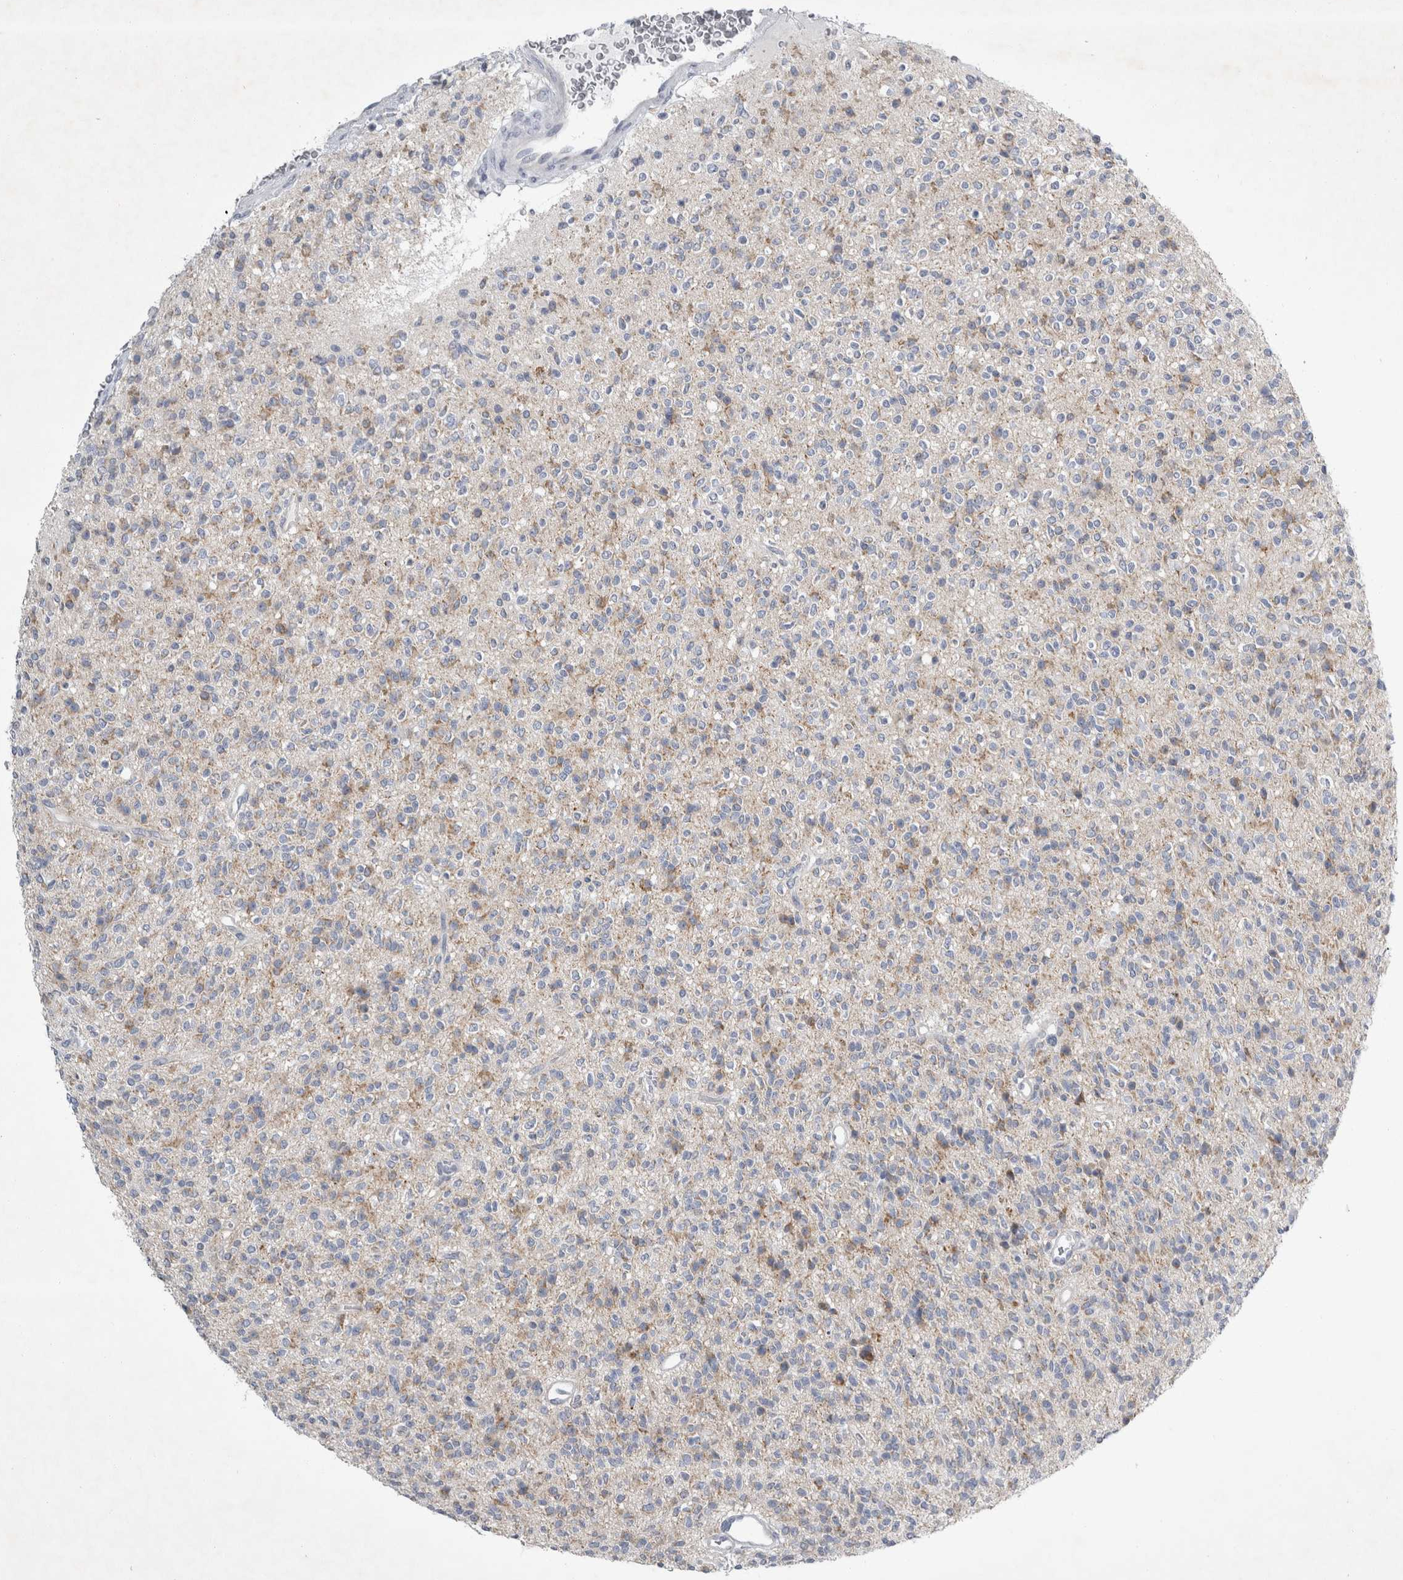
{"staining": {"intensity": "moderate", "quantity": "<25%", "location": "cytoplasmic/membranous"}, "tissue": "glioma", "cell_type": "Tumor cells", "image_type": "cancer", "snomed": [{"axis": "morphology", "description": "Glioma, malignant, High grade"}, {"axis": "topography", "description": "Brain"}], "caption": "A high-resolution photomicrograph shows immunohistochemistry staining of glioma, which exhibits moderate cytoplasmic/membranous positivity in about <25% of tumor cells.", "gene": "FXYD7", "patient": {"sex": "male", "age": 34}}